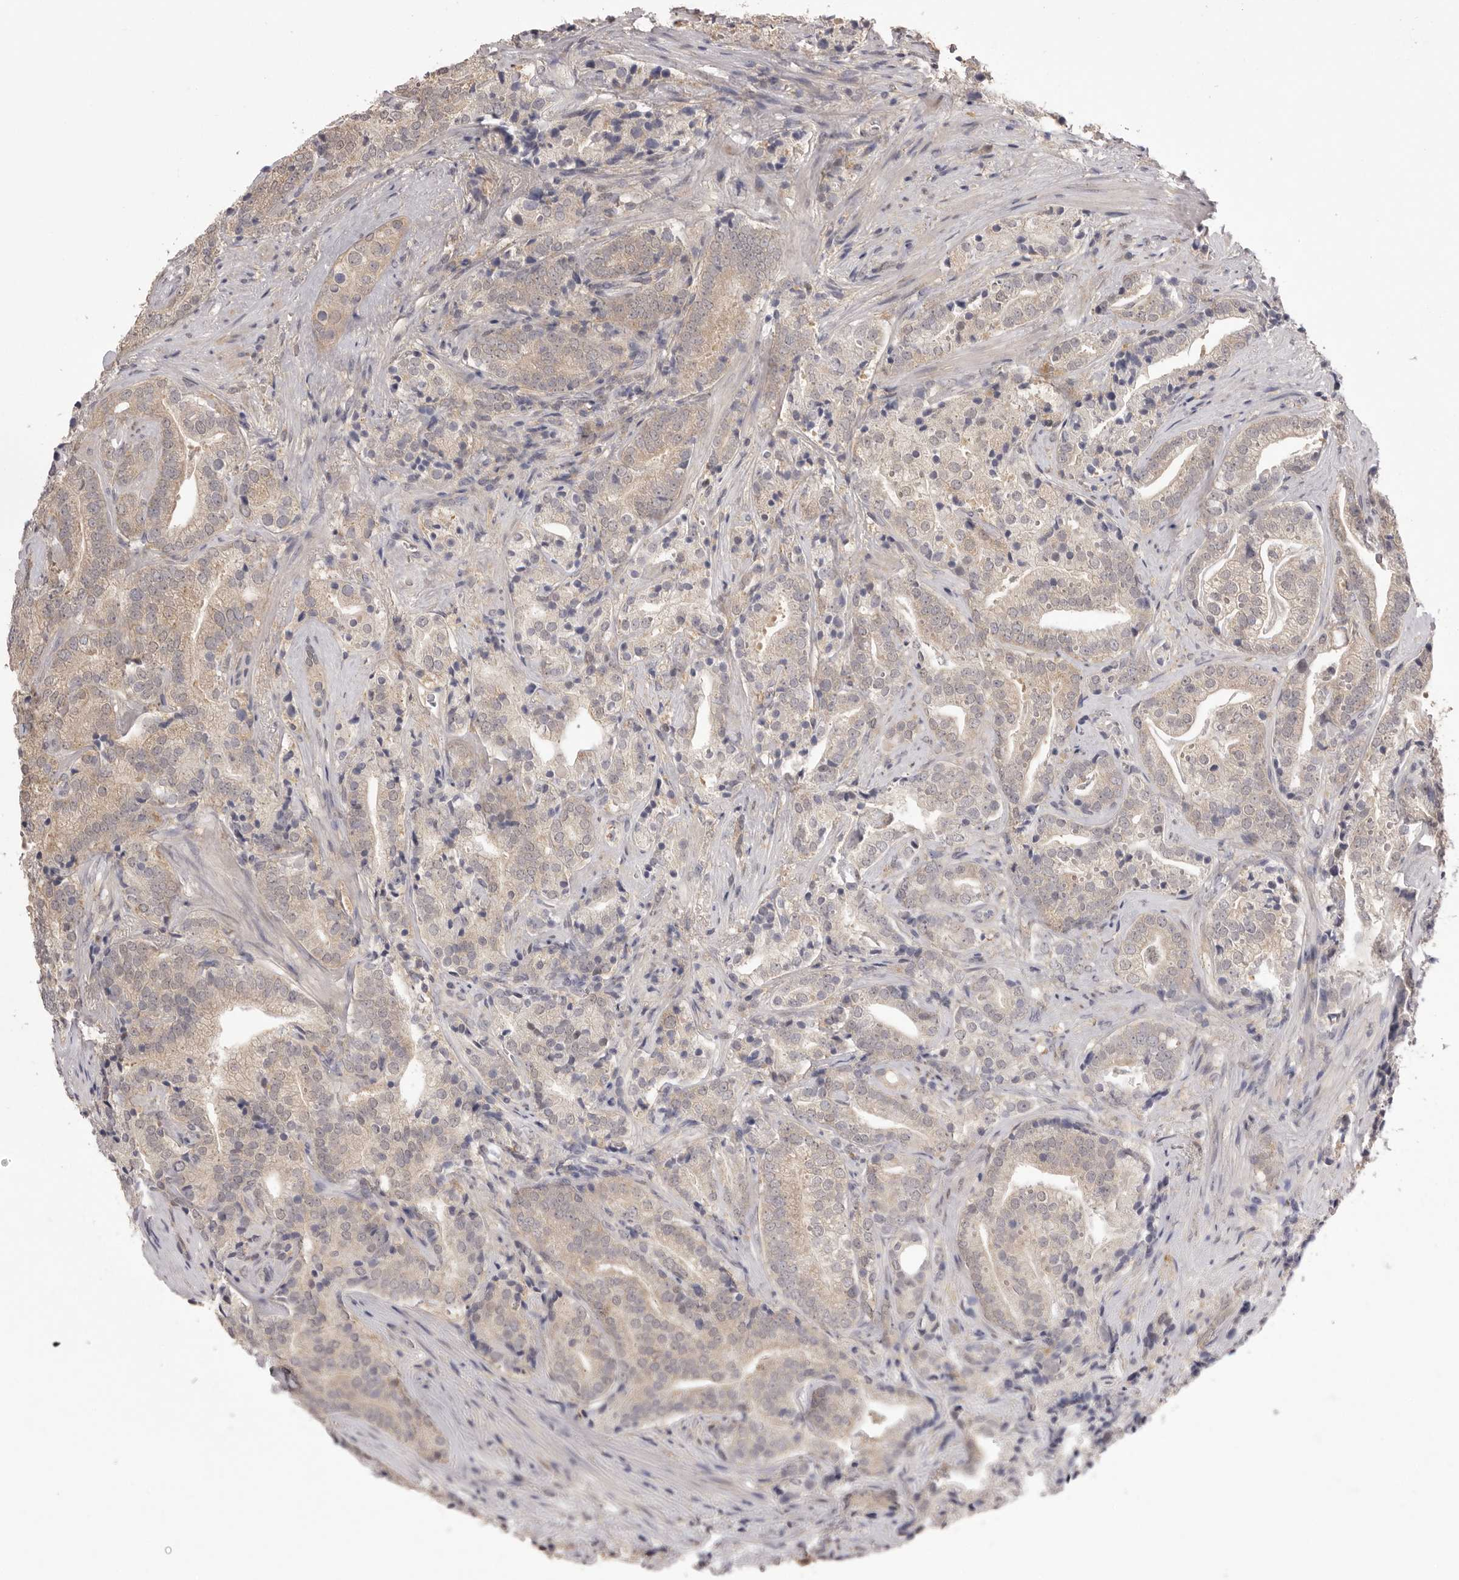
{"staining": {"intensity": "weak", "quantity": "25%-75%", "location": "cytoplasmic/membranous"}, "tissue": "prostate cancer", "cell_type": "Tumor cells", "image_type": "cancer", "snomed": [{"axis": "morphology", "description": "Adenocarcinoma, High grade"}, {"axis": "topography", "description": "Prostate"}], "caption": "Human prostate cancer stained with a protein marker exhibits weak staining in tumor cells.", "gene": "MDH1", "patient": {"sex": "male", "age": 57}}